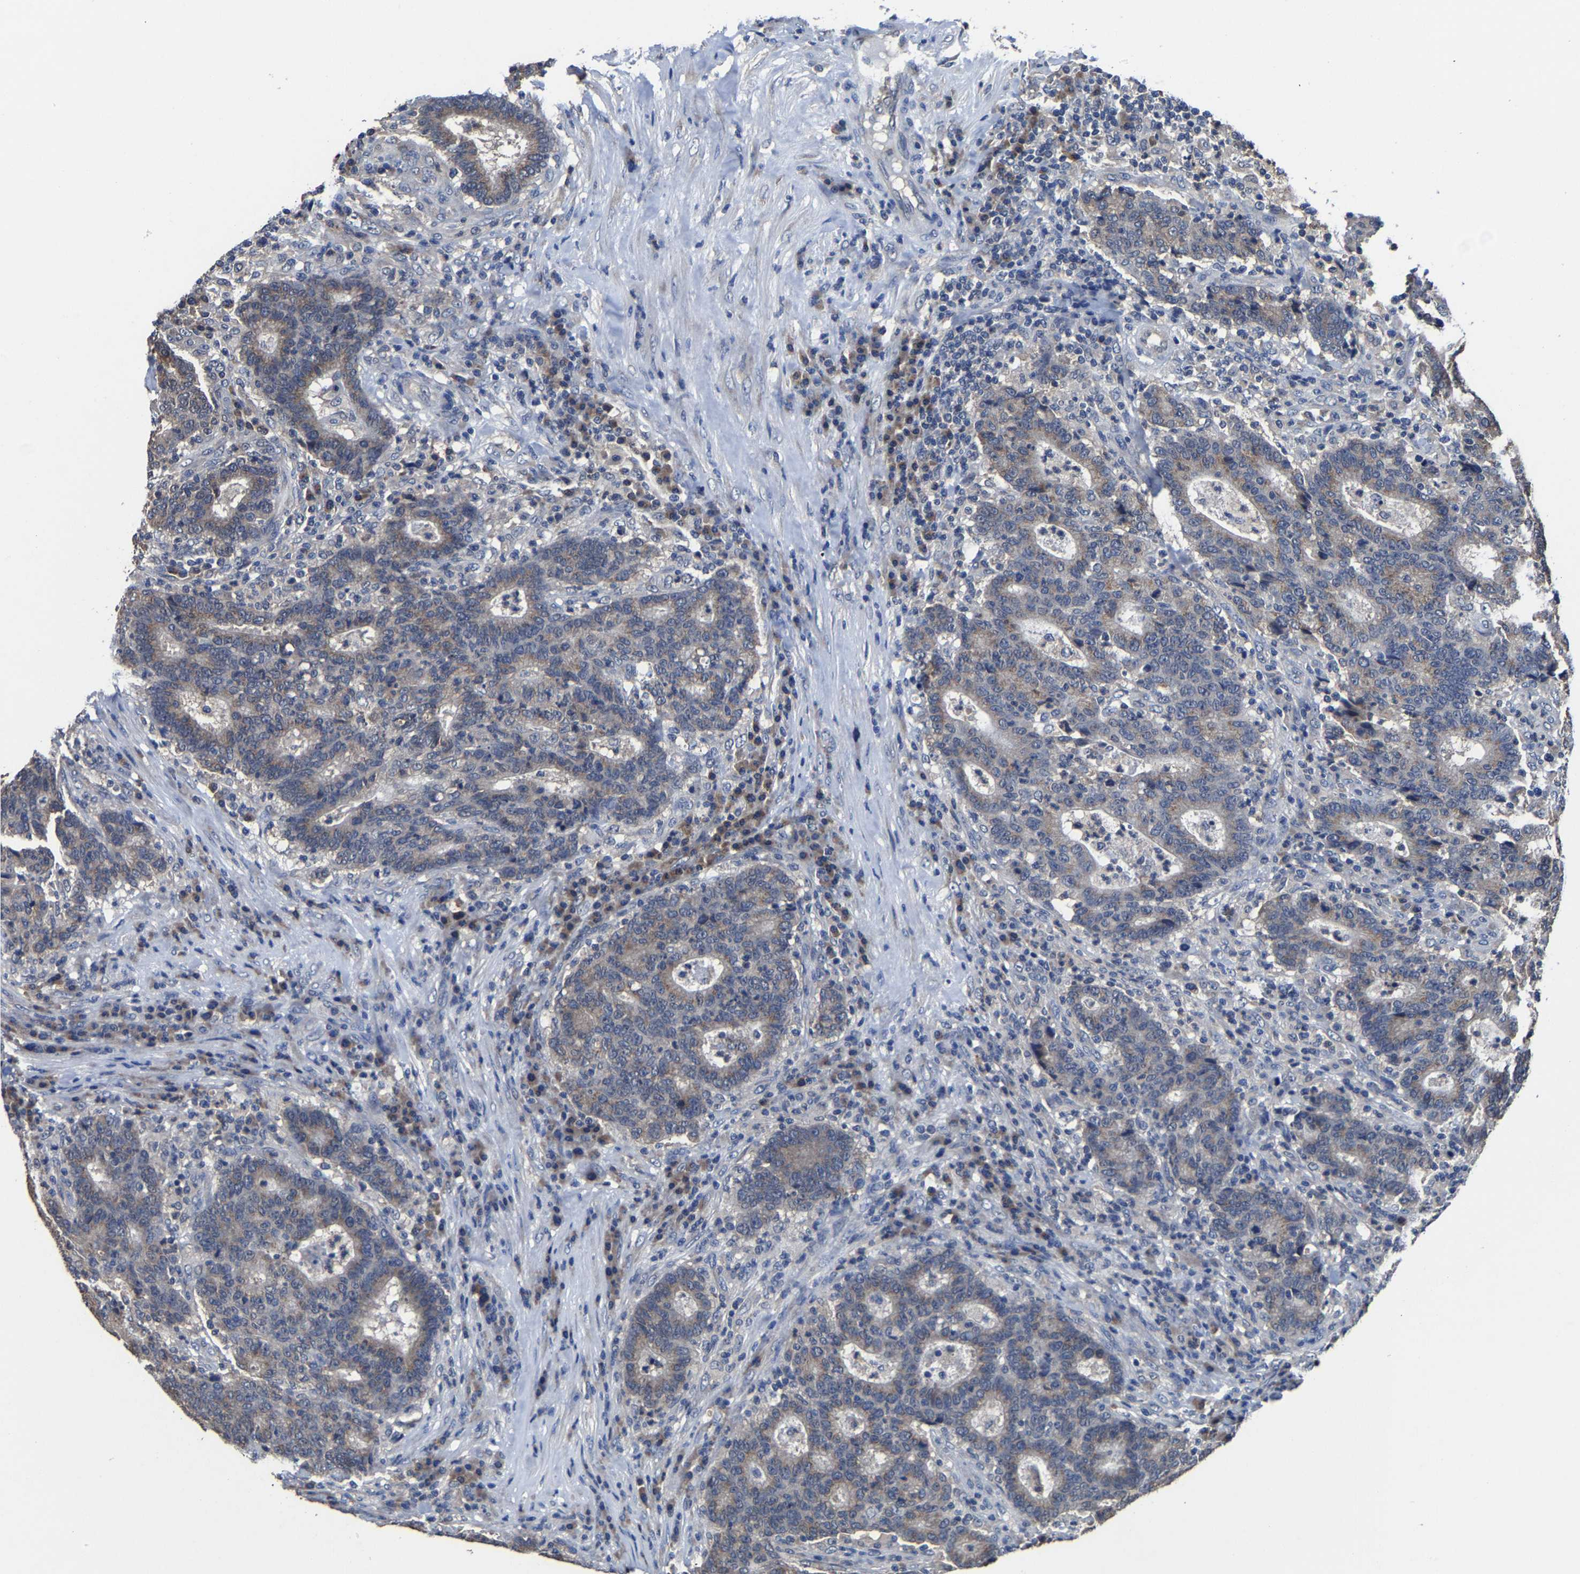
{"staining": {"intensity": "weak", "quantity": ">75%", "location": "cytoplasmic/membranous"}, "tissue": "colorectal cancer", "cell_type": "Tumor cells", "image_type": "cancer", "snomed": [{"axis": "morphology", "description": "Adenocarcinoma, NOS"}, {"axis": "topography", "description": "Colon"}], "caption": "Adenocarcinoma (colorectal) stained for a protein demonstrates weak cytoplasmic/membranous positivity in tumor cells.", "gene": "EBAG9", "patient": {"sex": "female", "age": 75}}